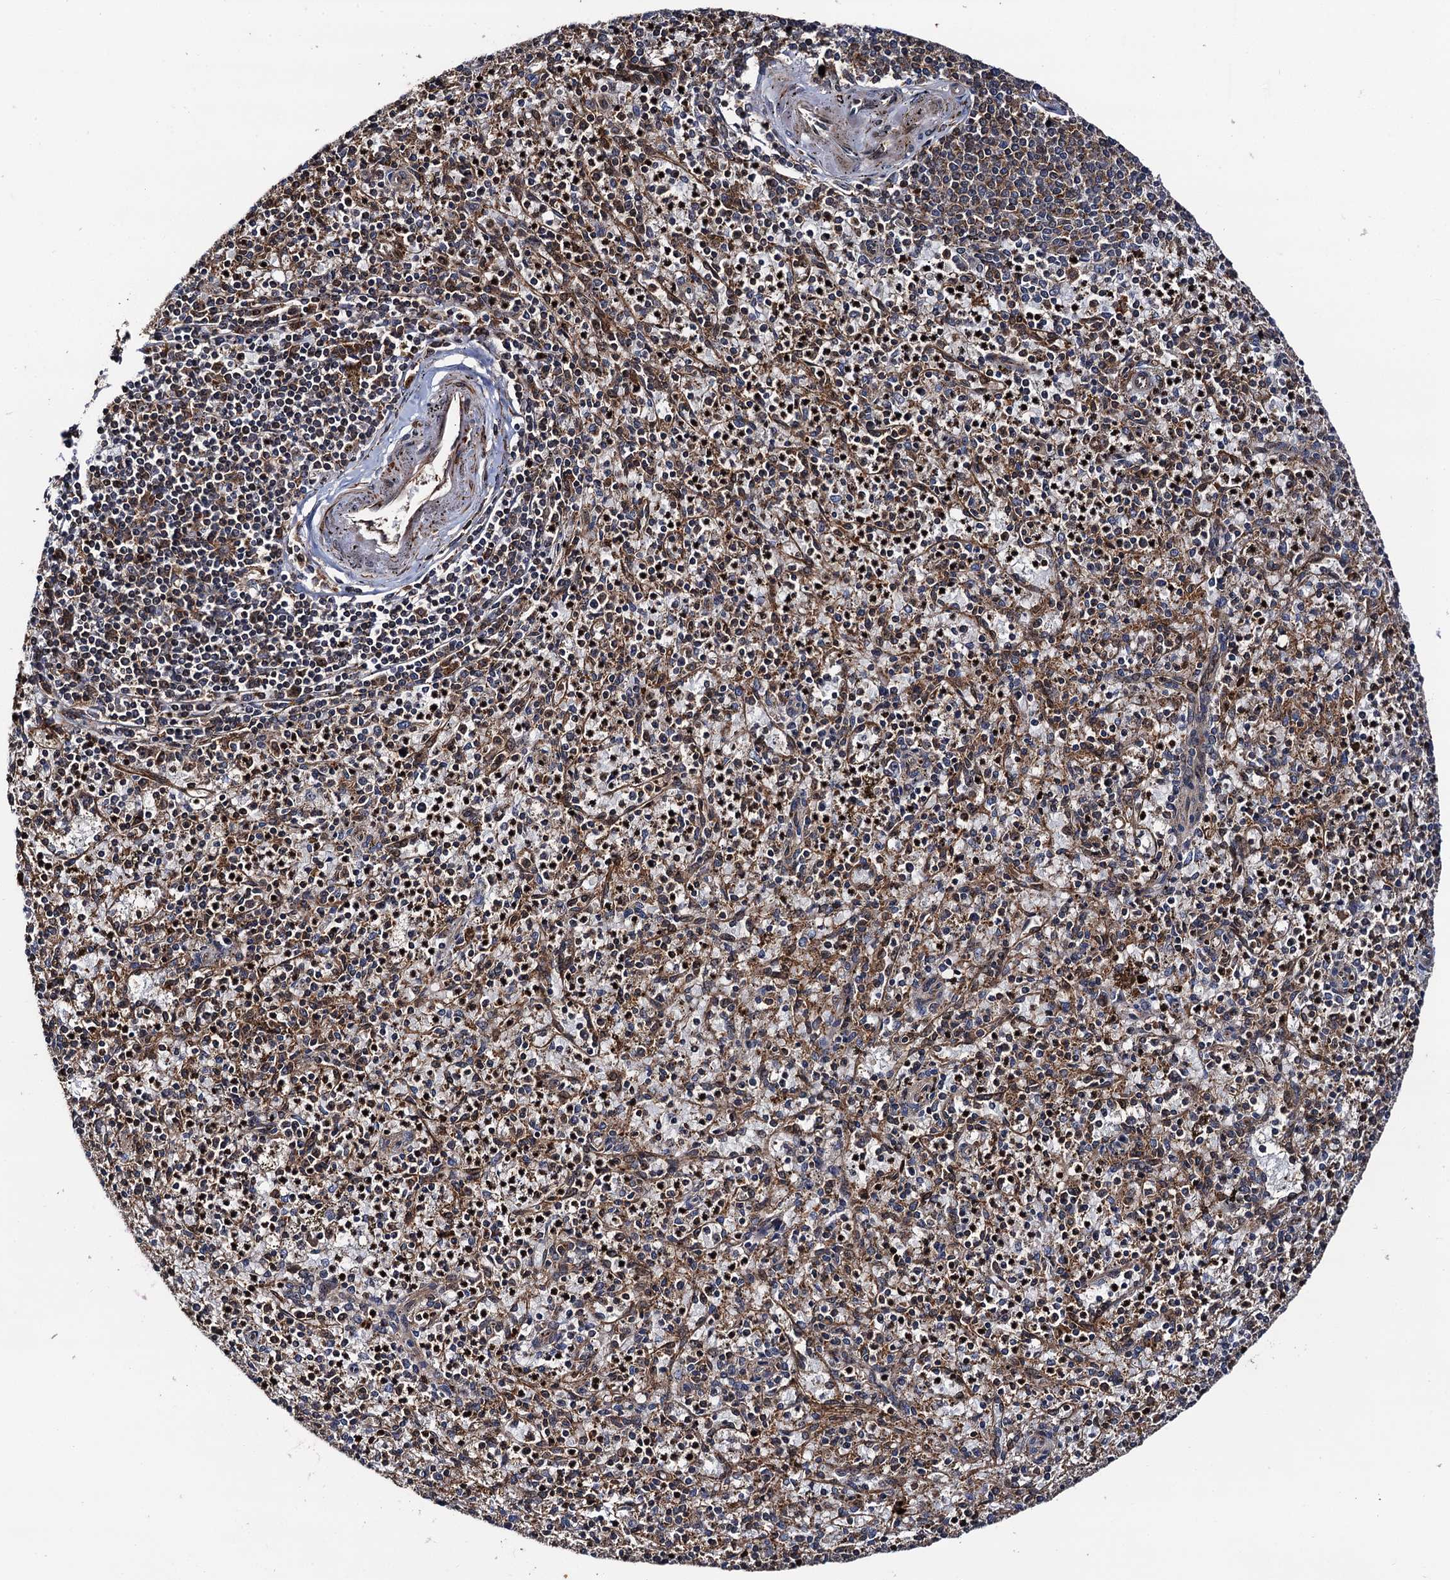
{"staining": {"intensity": "weak", "quantity": "<25%", "location": "cytoplasmic/membranous"}, "tissue": "spleen", "cell_type": "Cells in red pulp", "image_type": "normal", "snomed": [{"axis": "morphology", "description": "Normal tissue, NOS"}, {"axis": "topography", "description": "Spleen"}], "caption": "Normal spleen was stained to show a protein in brown. There is no significant staining in cells in red pulp. Nuclei are stained in blue.", "gene": "BORA", "patient": {"sex": "male", "age": 72}}